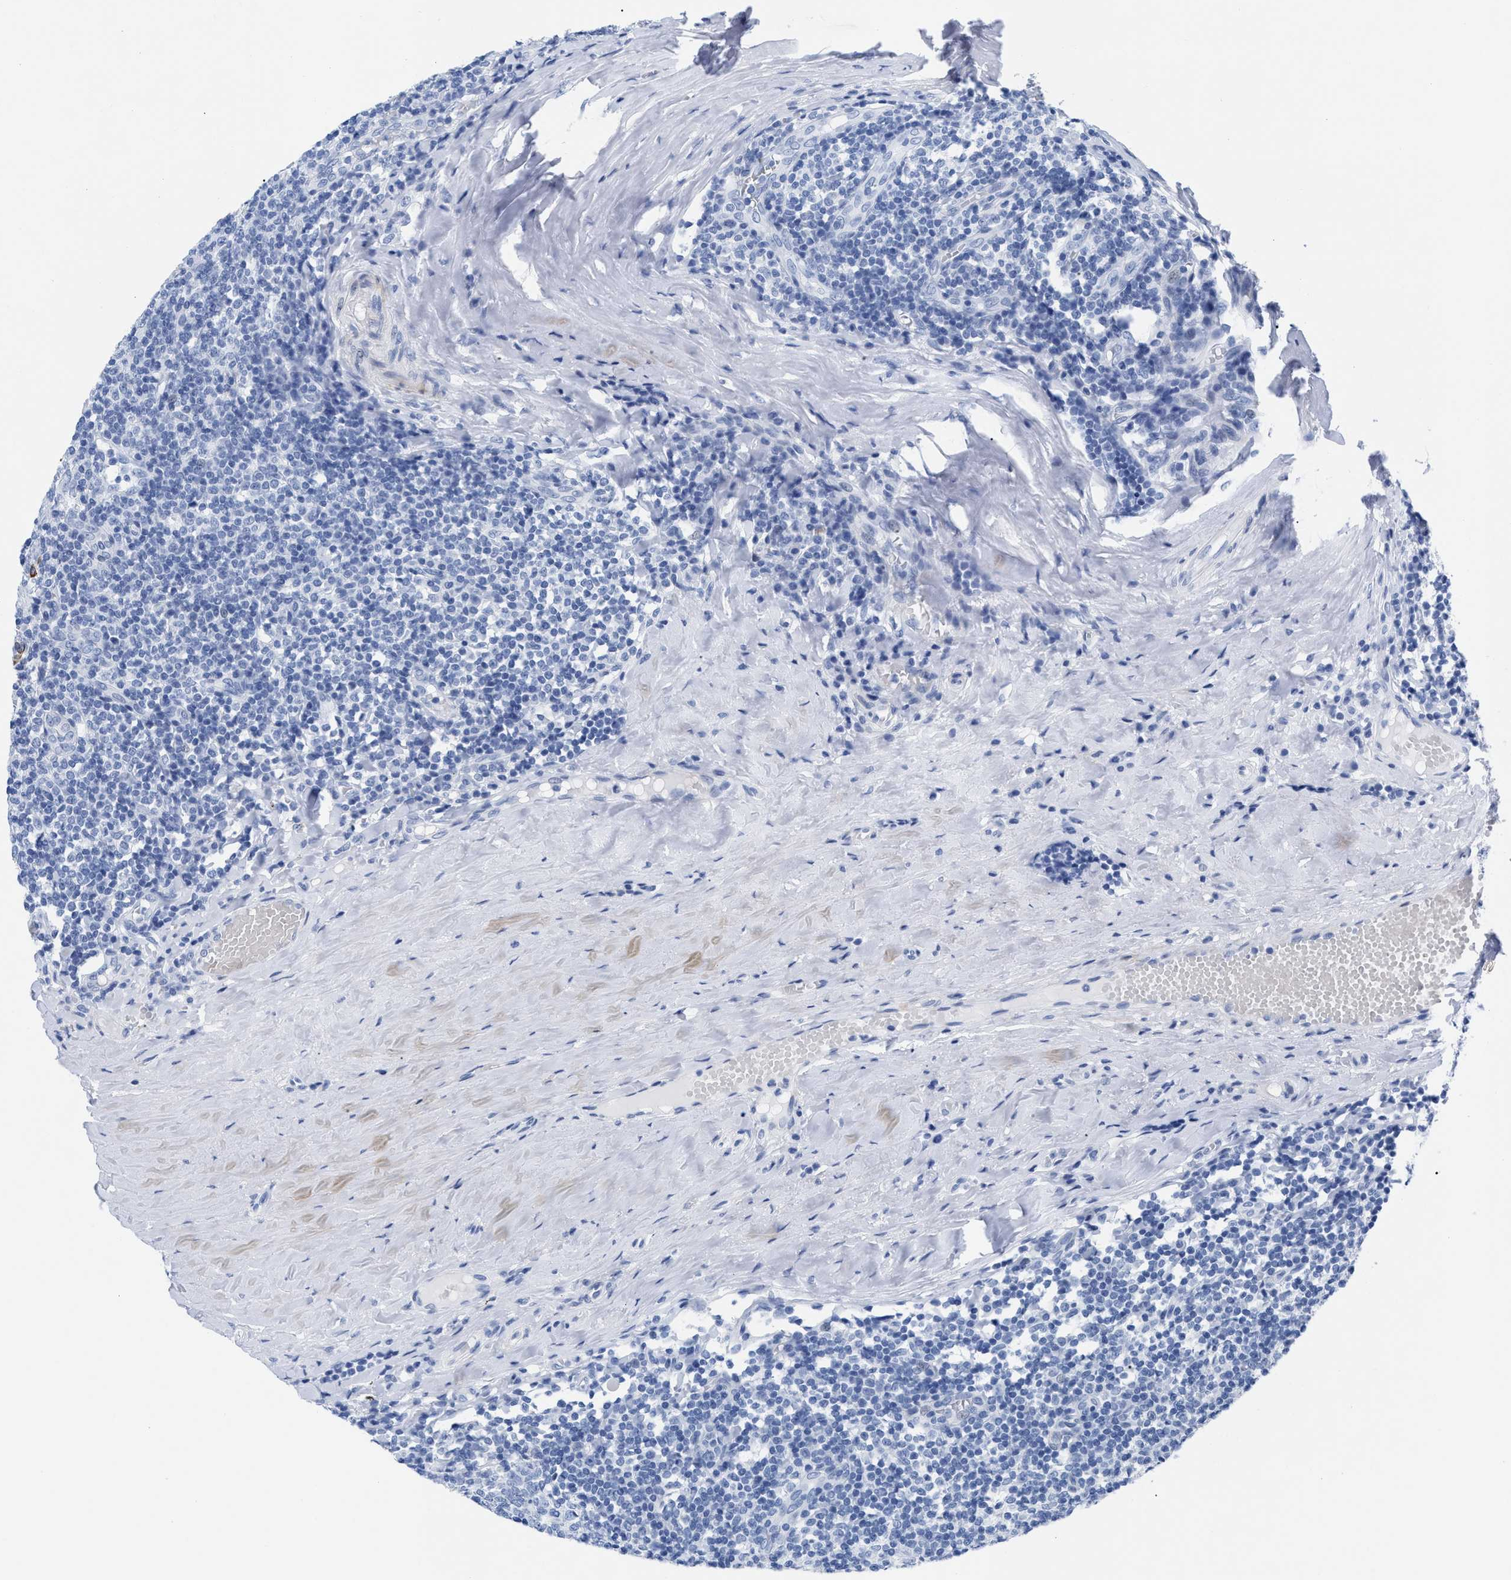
{"staining": {"intensity": "negative", "quantity": "none", "location": "none"}, "tissue": "tonsil", "cell_type": "Germinal center cells", "image_type": "normal", "snomed": [{"axis": "morphology", "description": "Normal tissue, NOS"}, {"axis": "topography", "description": "Tonsil"}], "caption": "Immunohistochemical staining of benign human tonsil reveals no significant positivity in germinal center cells. The staining is performed using DAB brown chromogen with nuclei counter-stained in using hematoxylin.", "gene": "DUSP26", "patient": {"sex": "female", "age": 19}}